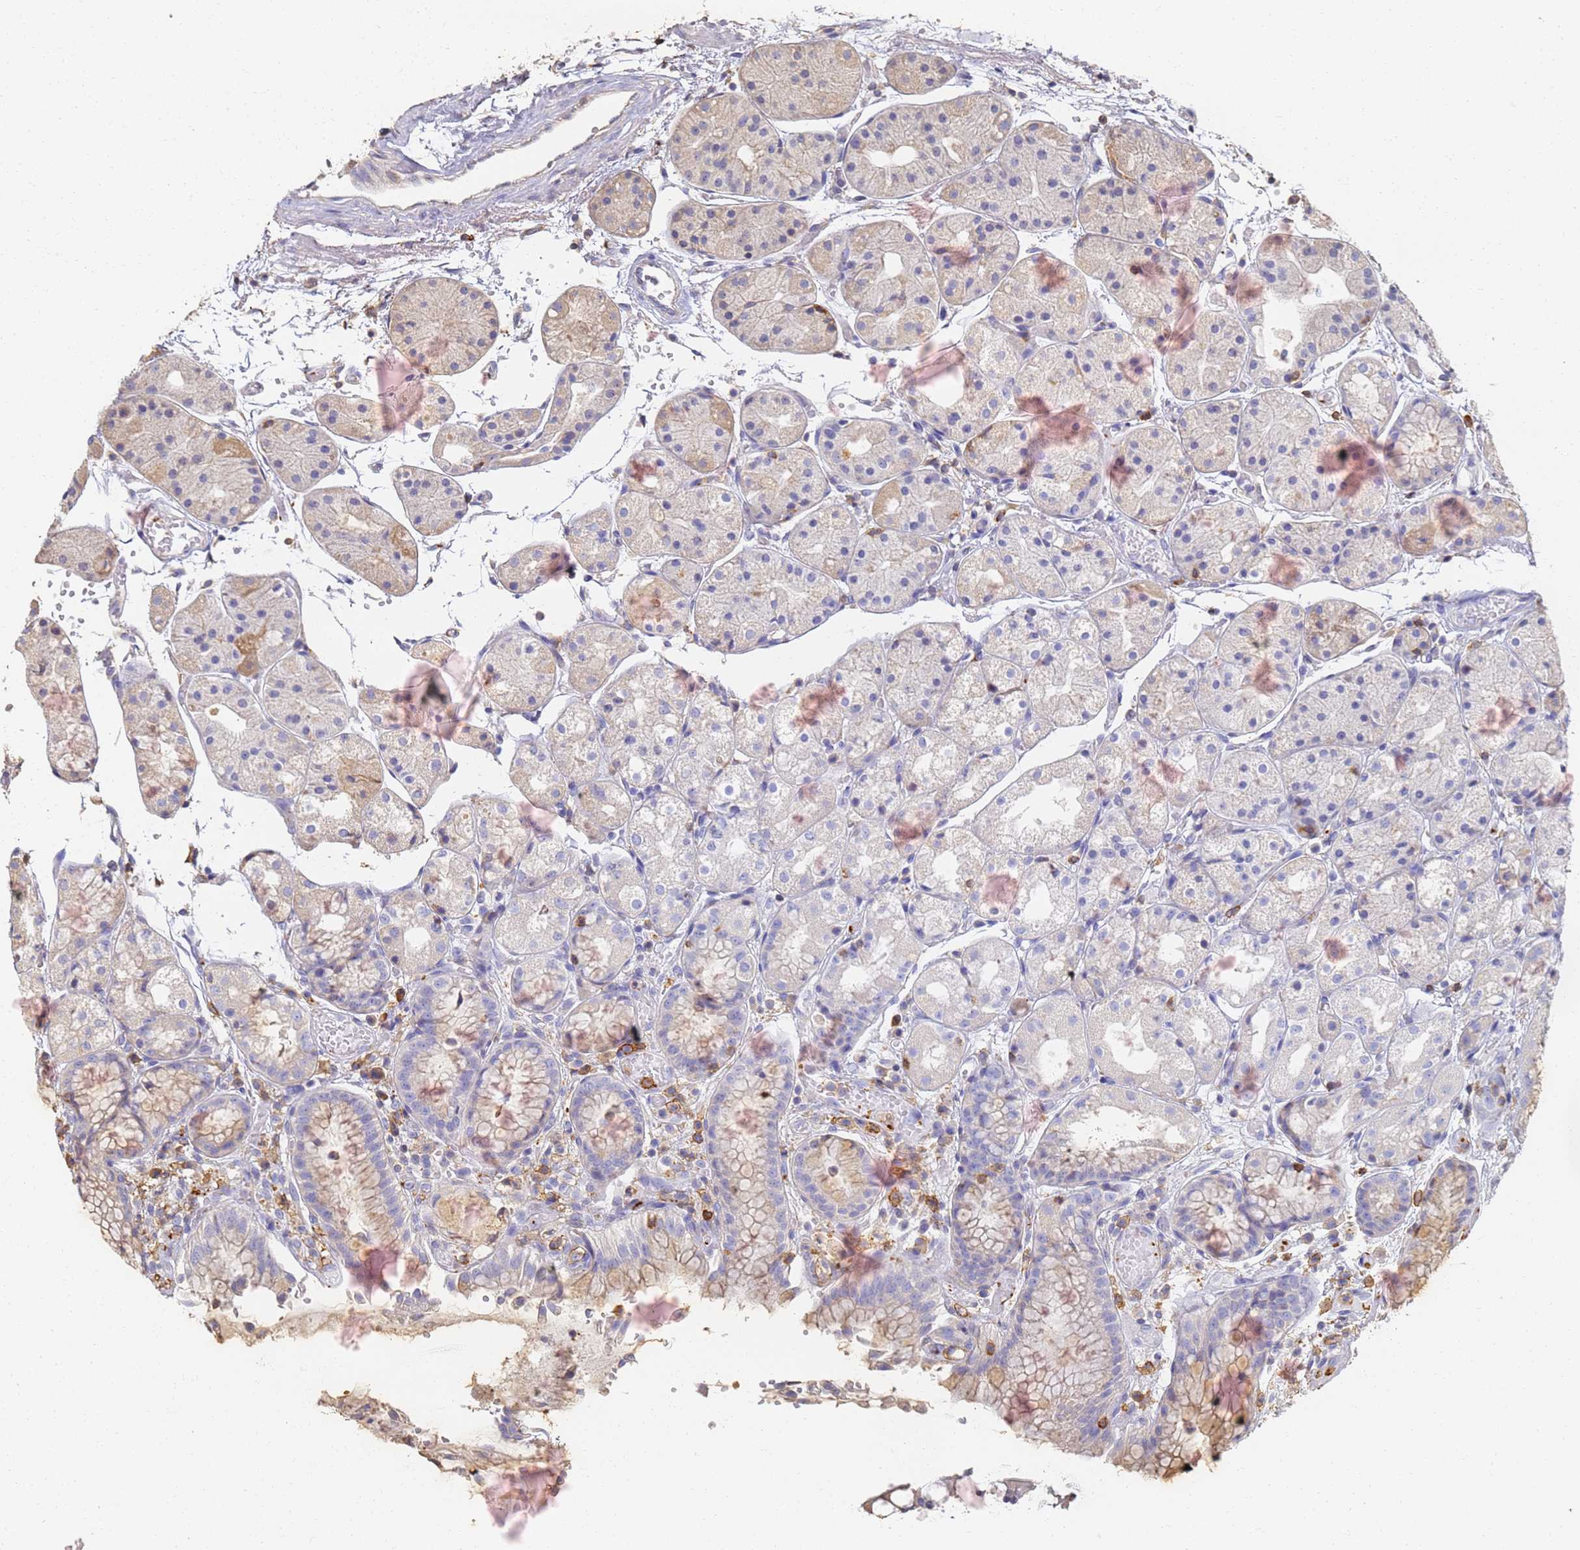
{"staining": {"intensity": "weak", "quantity": "<25%", "location": "cytoplasmic/membranous"}, "tissue": "stomach", "cell_type": "Glandular cells", "image_type": "normal", "snomed": [{"axis": "morphology", "description": "Normal tissue, NOS"}, {"axis": "topography", "description": "Stomach, upper"}], "caption": "Glandular cells show no significant staining in normal stomach. (DAB (3,3'-diaminobenzidine) immunohistochemistry (IHC), high magnification).", "gene": "BIN2", "patient": {"sex": "male", "age": 72}}